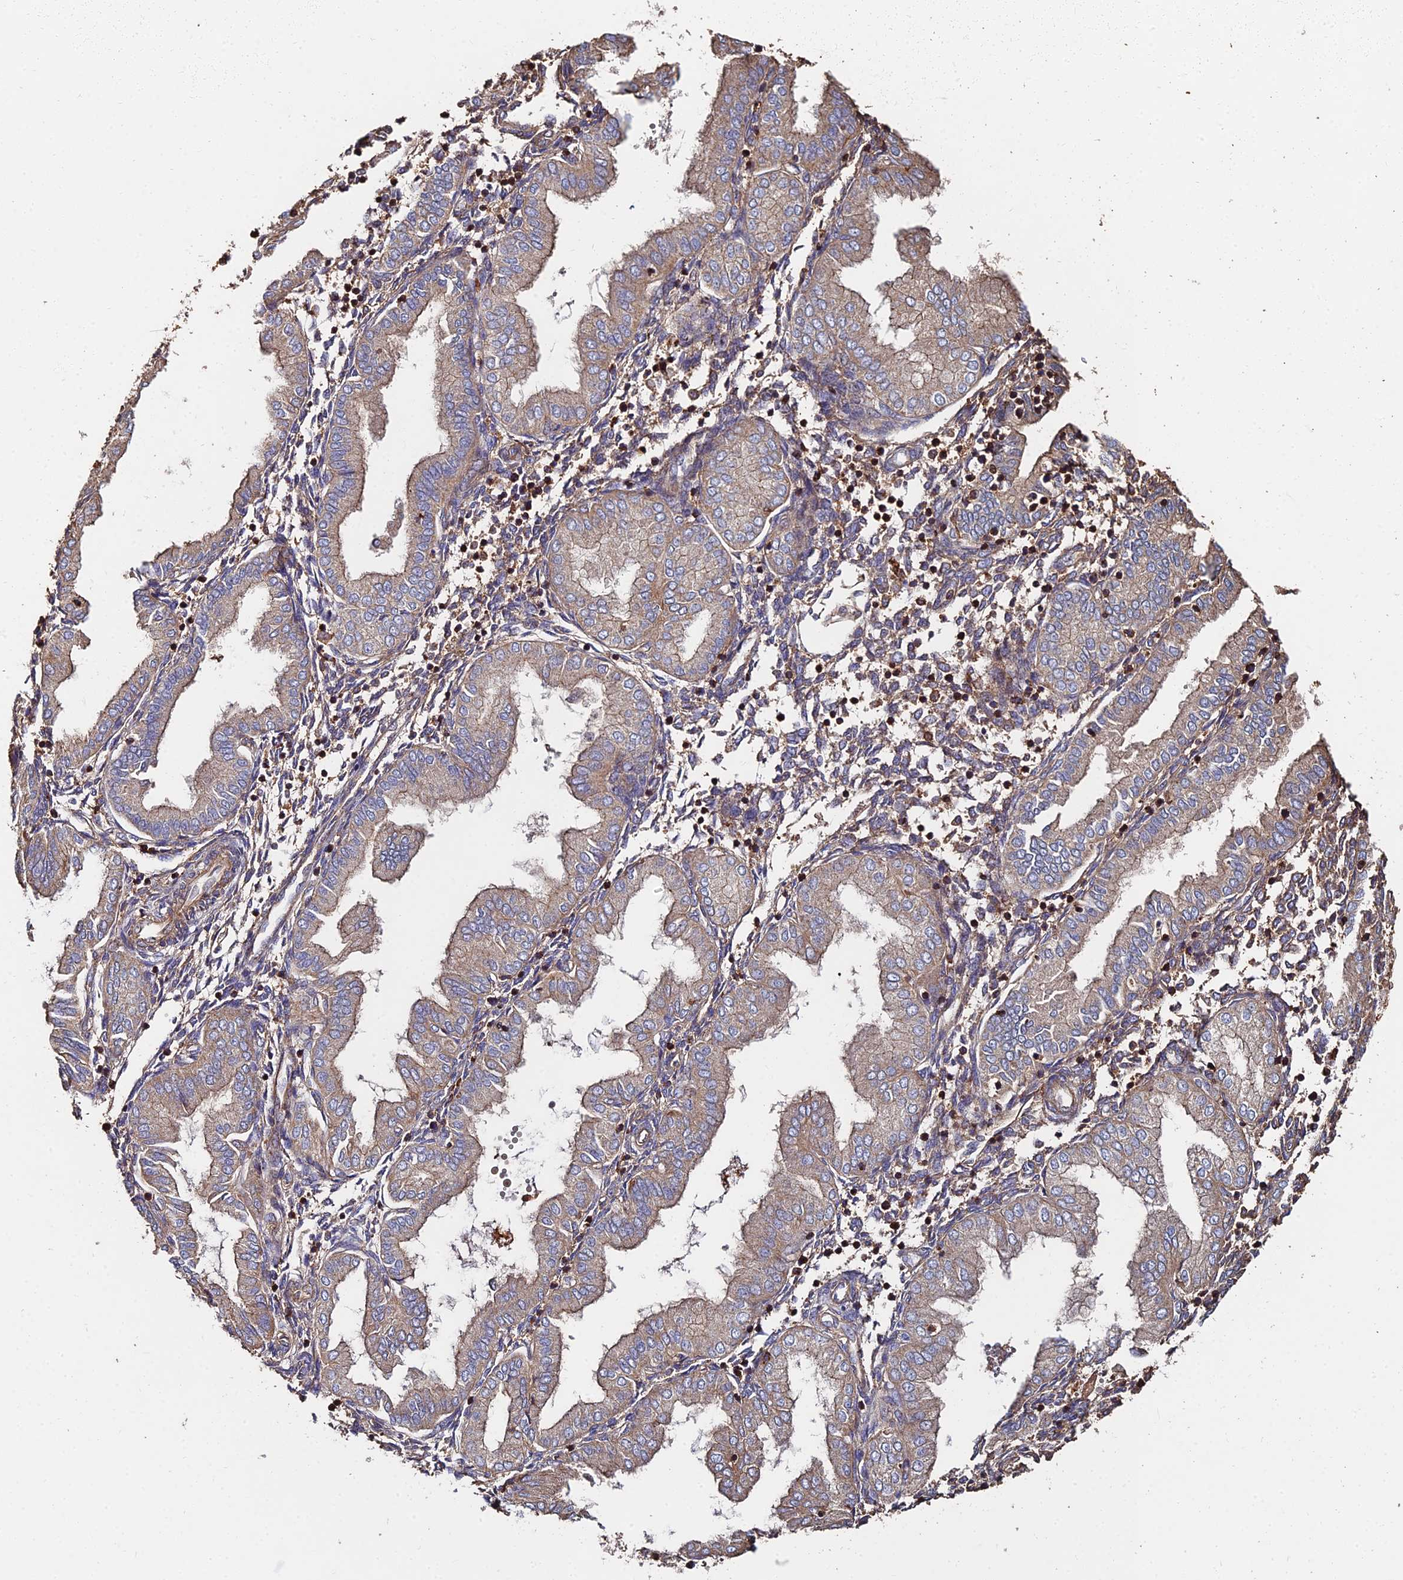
{"staining": {"intensity": "weak", "quantity": "25%-75%", "location": "cytoplasmic/membranous"}, "tissue": "endometrium", "cell_type": "Cells in endometrial stroma", "image_type": "normal", "snomed": [{"axis": "morphology", "description": "Normal tissue, NOS"}, {"axis": "topography", "description": "Endometrium"}], "caption": "Immunohistochemistry (IHC) (DAB) staining of normal human endometrium displays weak cytoplasmic/membranous protein expression in approximately 25%-75% of cells in endometrial stroma. The staining is performed using DAB brown chromogen to label protein expression. The nuclei are counter-stained blue using hematoxylin.", "gene": "EXT1", "patient": {"sex": "female", "age": 53}}